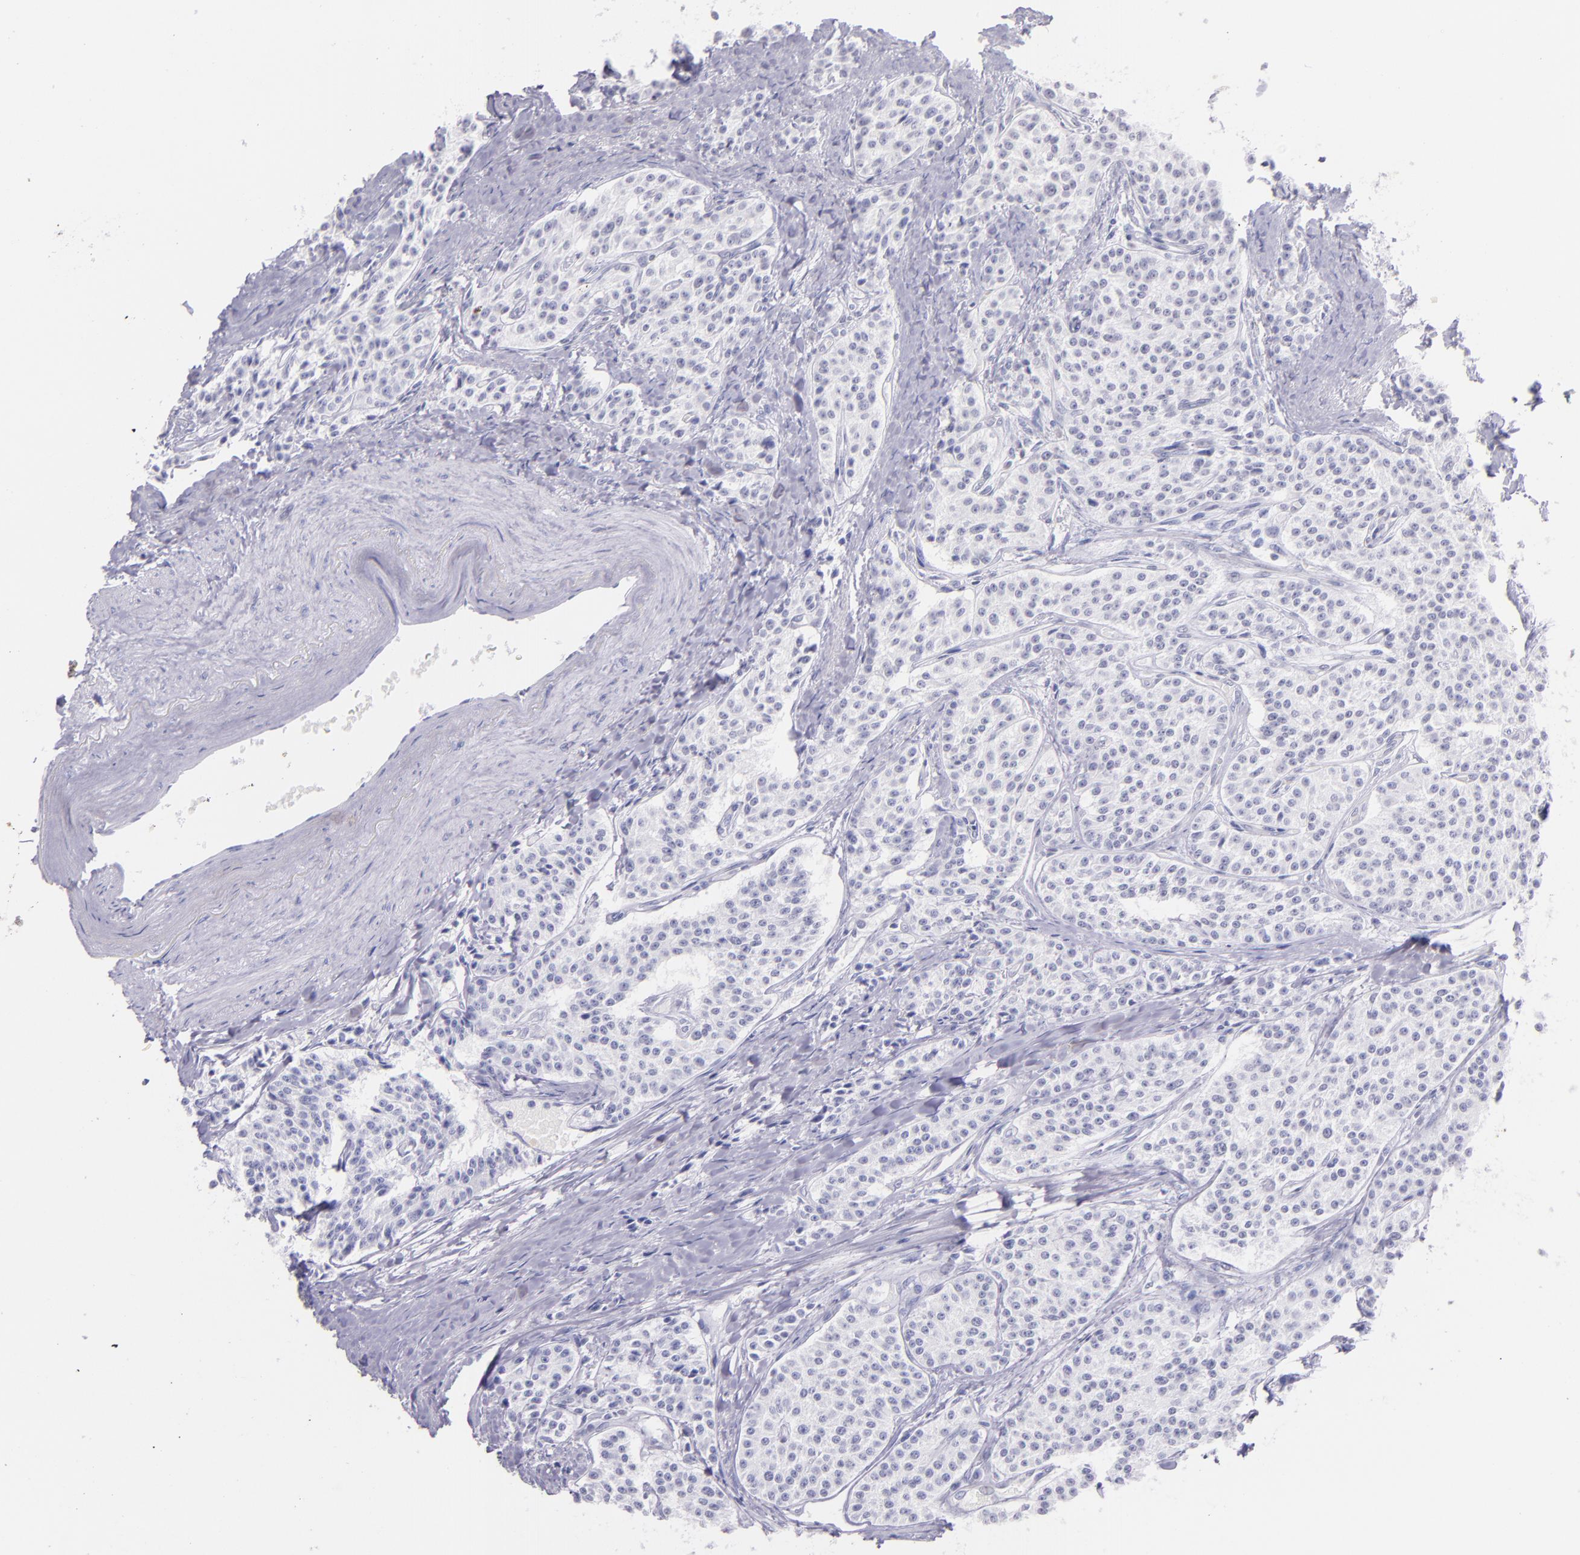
{"staining": {"intensity": "negative", "quantity": "none", "location": "none"}, "tissue": "carcinoid", "cell_type": "Tumor cells", "image_type": "cancer", "snomed": [{"axis": "morphology", "description": "Carcinoid, malignant, NOS"}, {"axis": "topography", "description": "Stomach"}], "caption": "Malignant carcinoid stained for a protein using immunohistochemistry (IHC) shows no positivity tumor cells.", "gene": "SFTPB", "patient": {"sex": "female", "age": 76}}